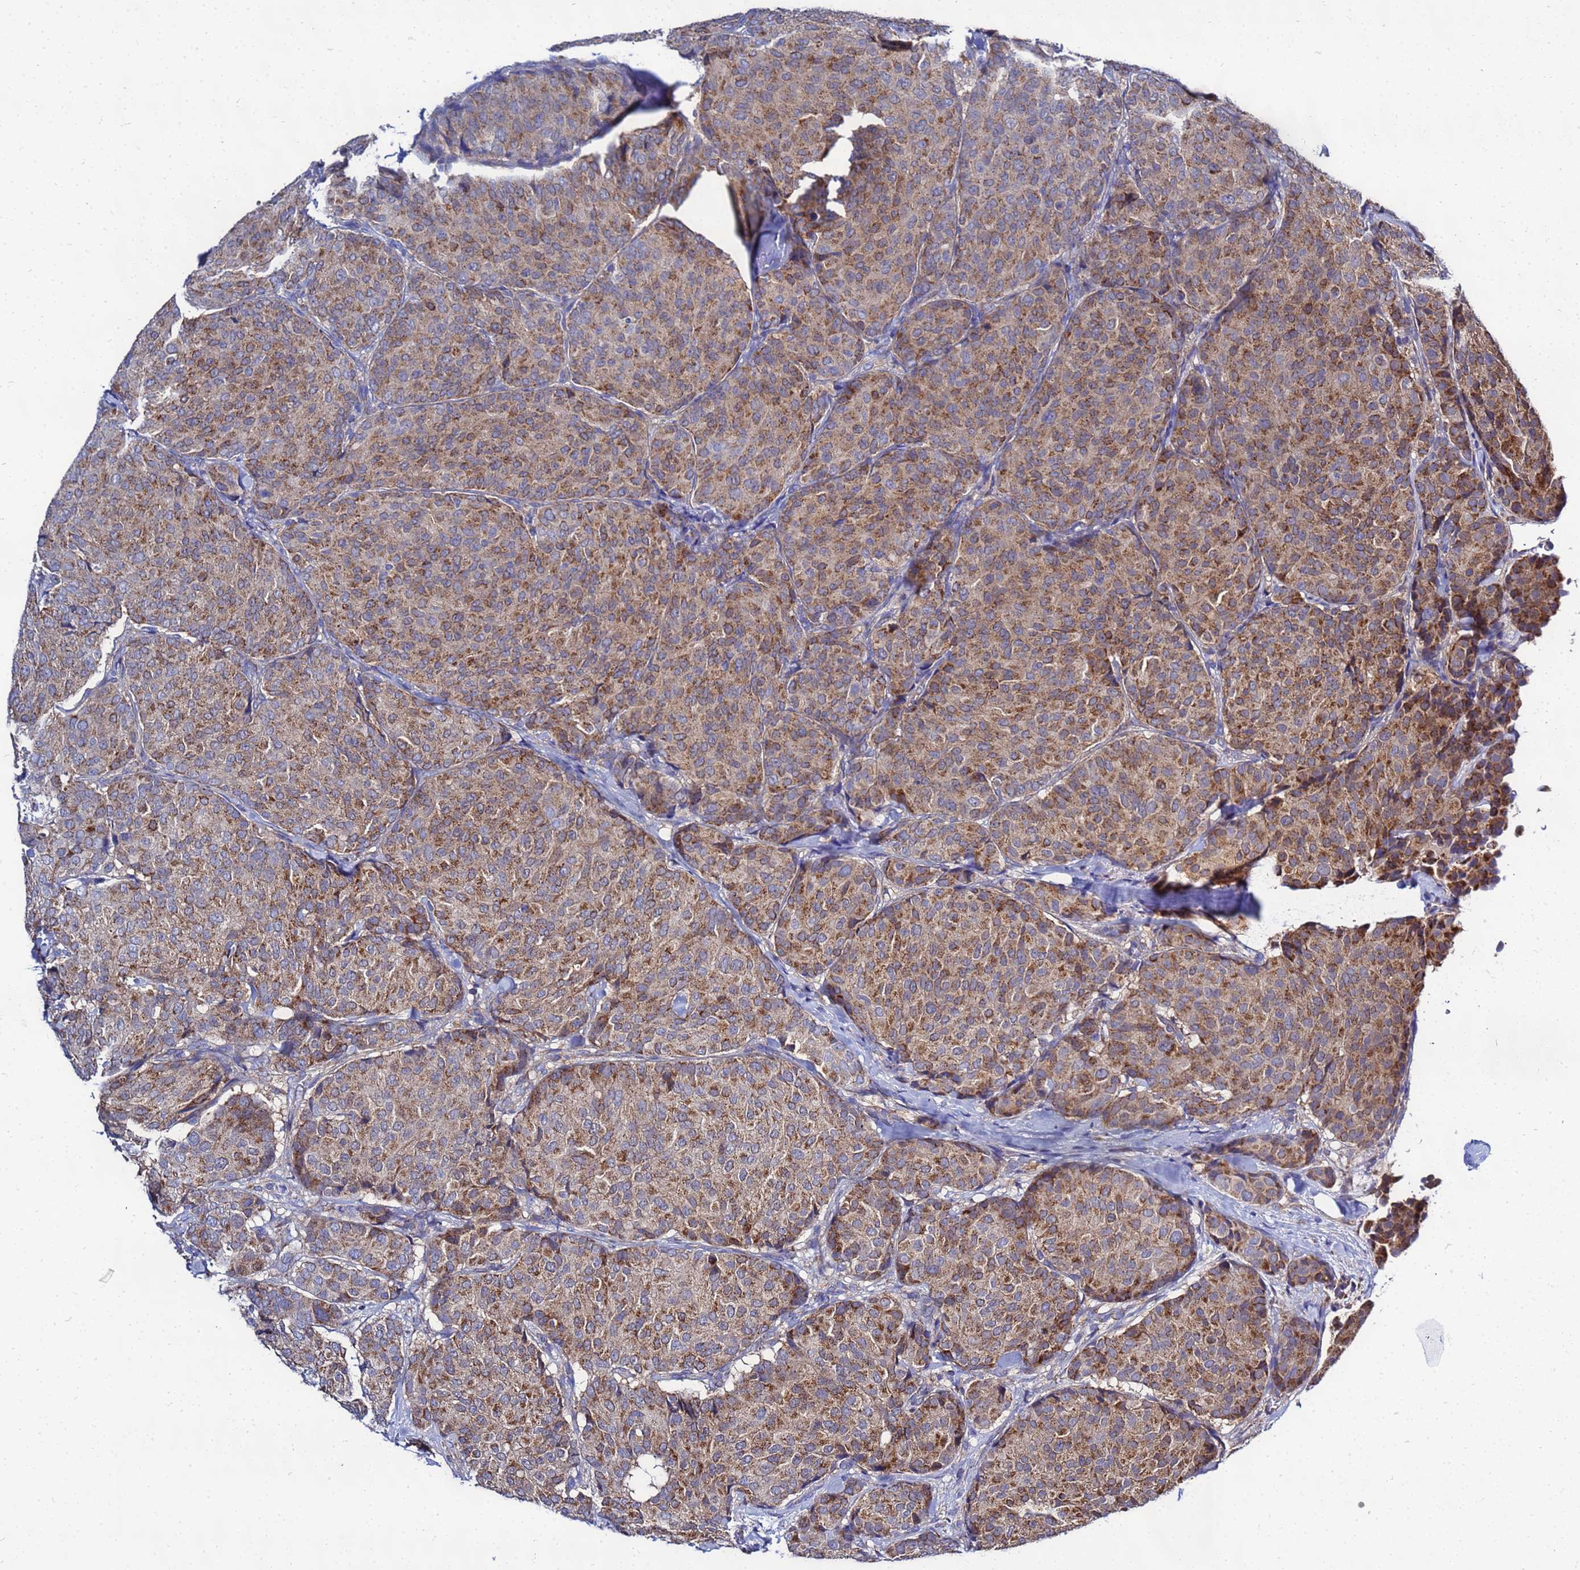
{"staining": {"intensity": "moderate", "quantity": ">75%", "location": "cytoplasmic/membranous"}, "tissue": "breast cancer", "cell_type": "Tumor cells", "image_type": "cancer", "snomed": [{"axis": "morphology", "description": "Duct carcinoma"}, {"axis": "topography", "description": "Breast"}], "caption": "The immunohistochemical stain highlights moderate cytoplasmic/membranous positivity in tumor cells of breast infiltrating ductal carcinoma tissue. Nuclei are stained in blue.", "gene": "FAHD2A", "patient": {"sex": "female", "age": 75}}